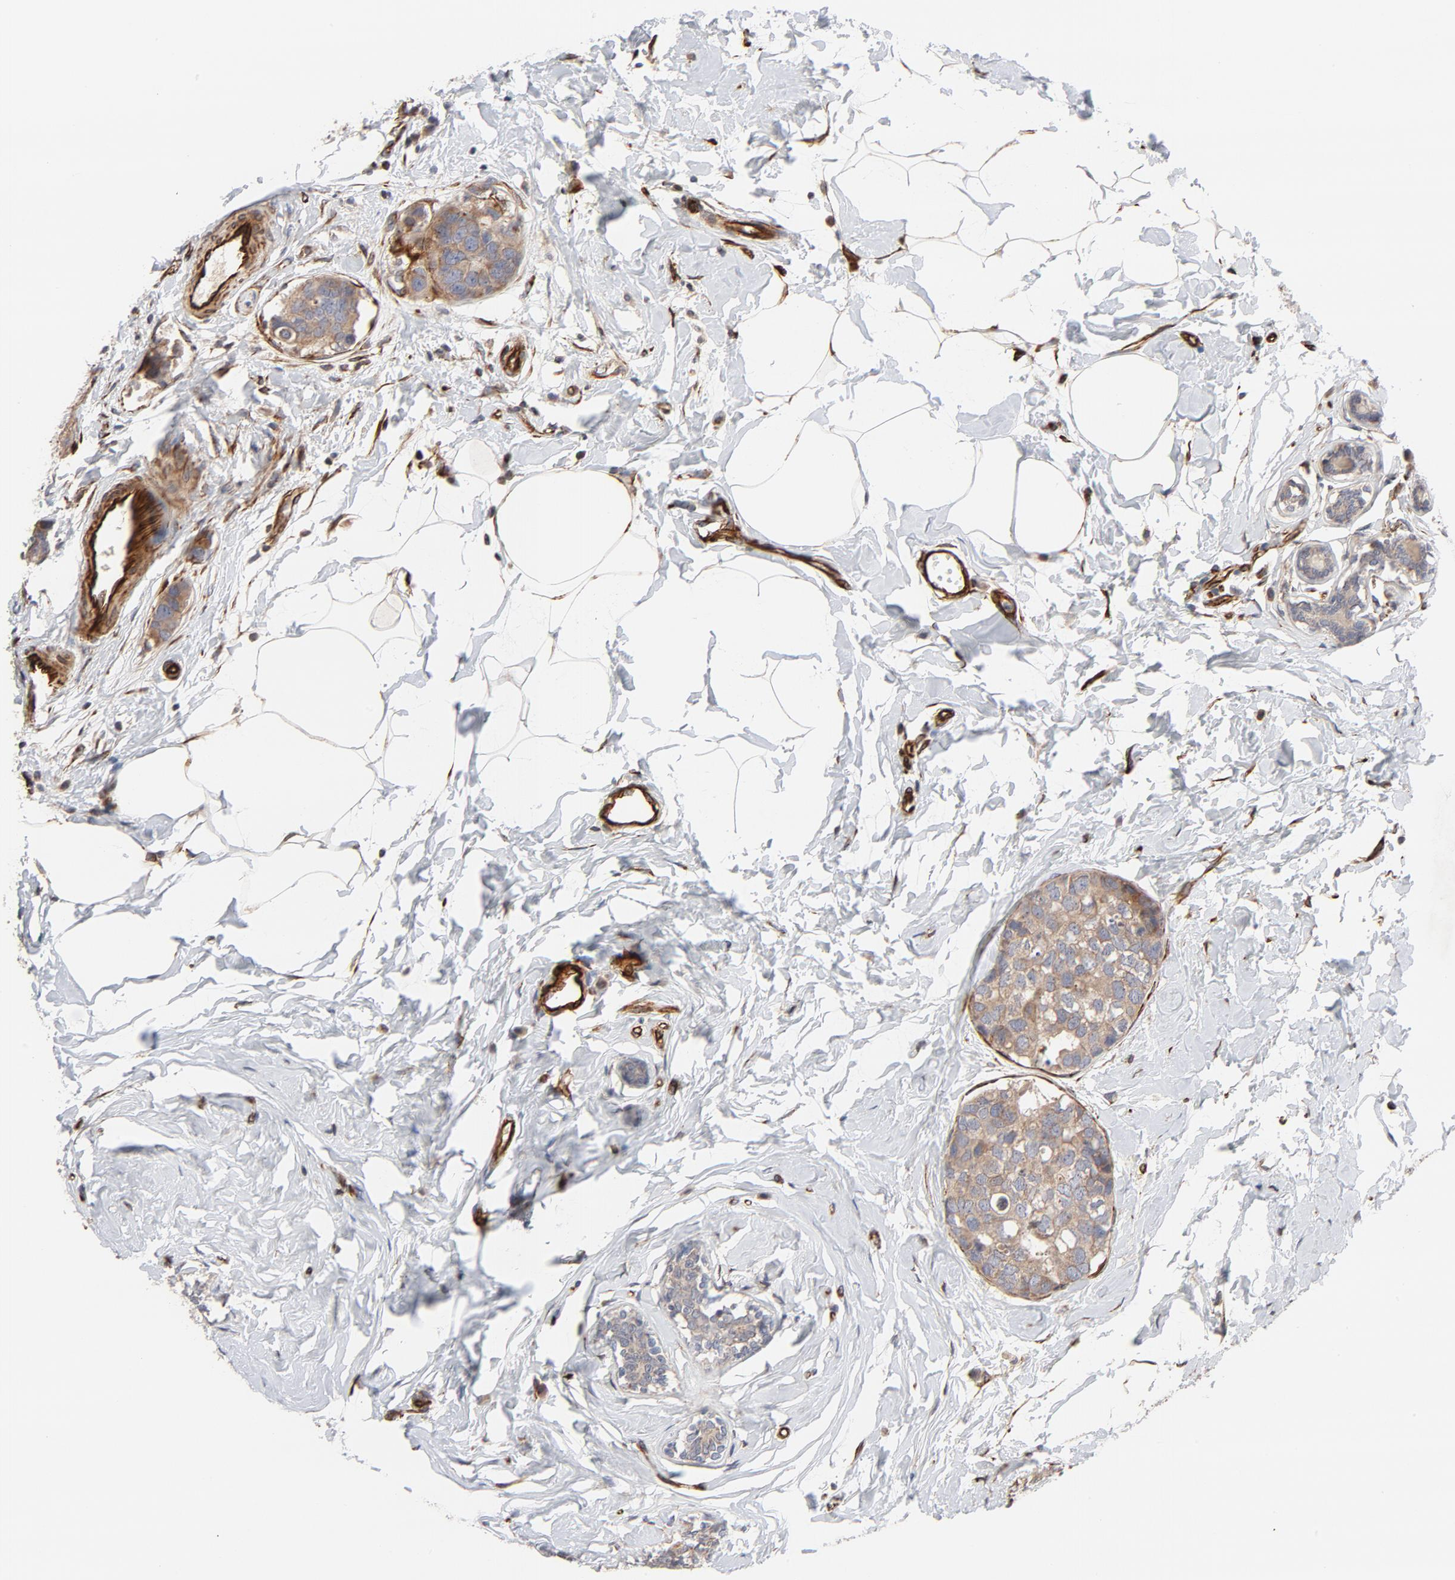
{"staining": {"intensity": "moderate", "quantity": ">75%", "location": "cytoplasmic/membranous"}, "tissue": "breast cancer", "cell_type": "Tumor cells", "image_type": "cancer", "snomed": [{"axis": "morphology", "description": "Normal tissue, NOS"}, {"axis": "morphology", "description": "Duct carcinoma"}, {"axis": "topography", "description": "Breast"}], "caption": "This micrograph reveals intraductal carcinoma (breast) stained with IHC to label a protein in brown. The cytoplasmic/membranous of tumor cells show moderate positivity for the protein. Nuclei are counter-stained blue.", "gene": "DNAAF2", "patient": {"sex": "female", "age": 50}}